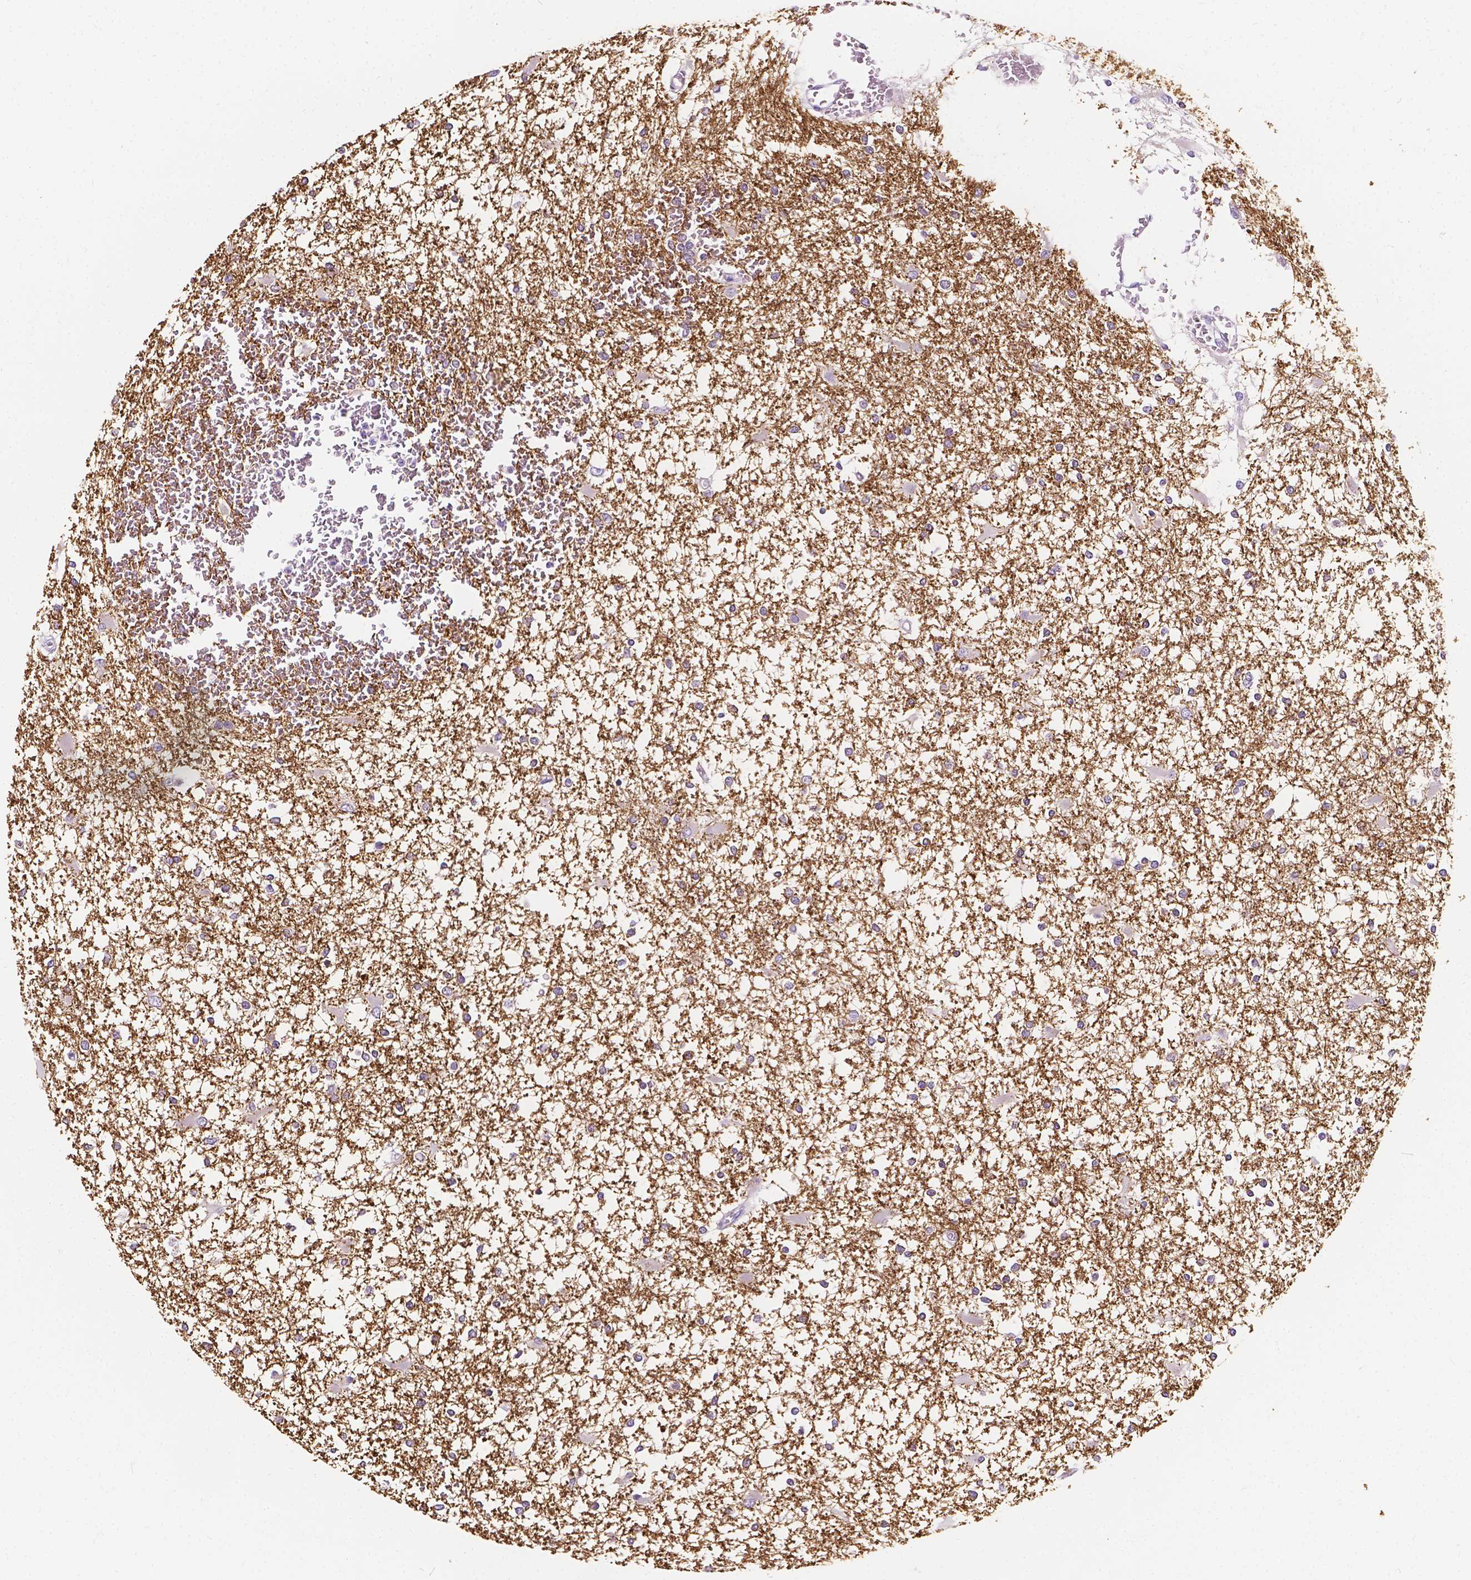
{"staining": {"intensity": "strong", "quantity": ">75%", "location": "cytoplasmic/membranous"}, "tissue": "glioma", "cell_type": "Tumor cells", "image_type": "cancer", "snomed": [{"axis": "morphology", "description": "Glioma, malignant, High grade"}, {"axis": "topography", "description": "Cerebral cortex"}], "caption": "Protein positivity by immunohistochemistry (IHC) demonstrates strong cytoplasmic/membranous expression in approximately >75% of tumor cells in glioma.", "gene": "SIRT2", "patient": {"sex": "male", "age": 79}}